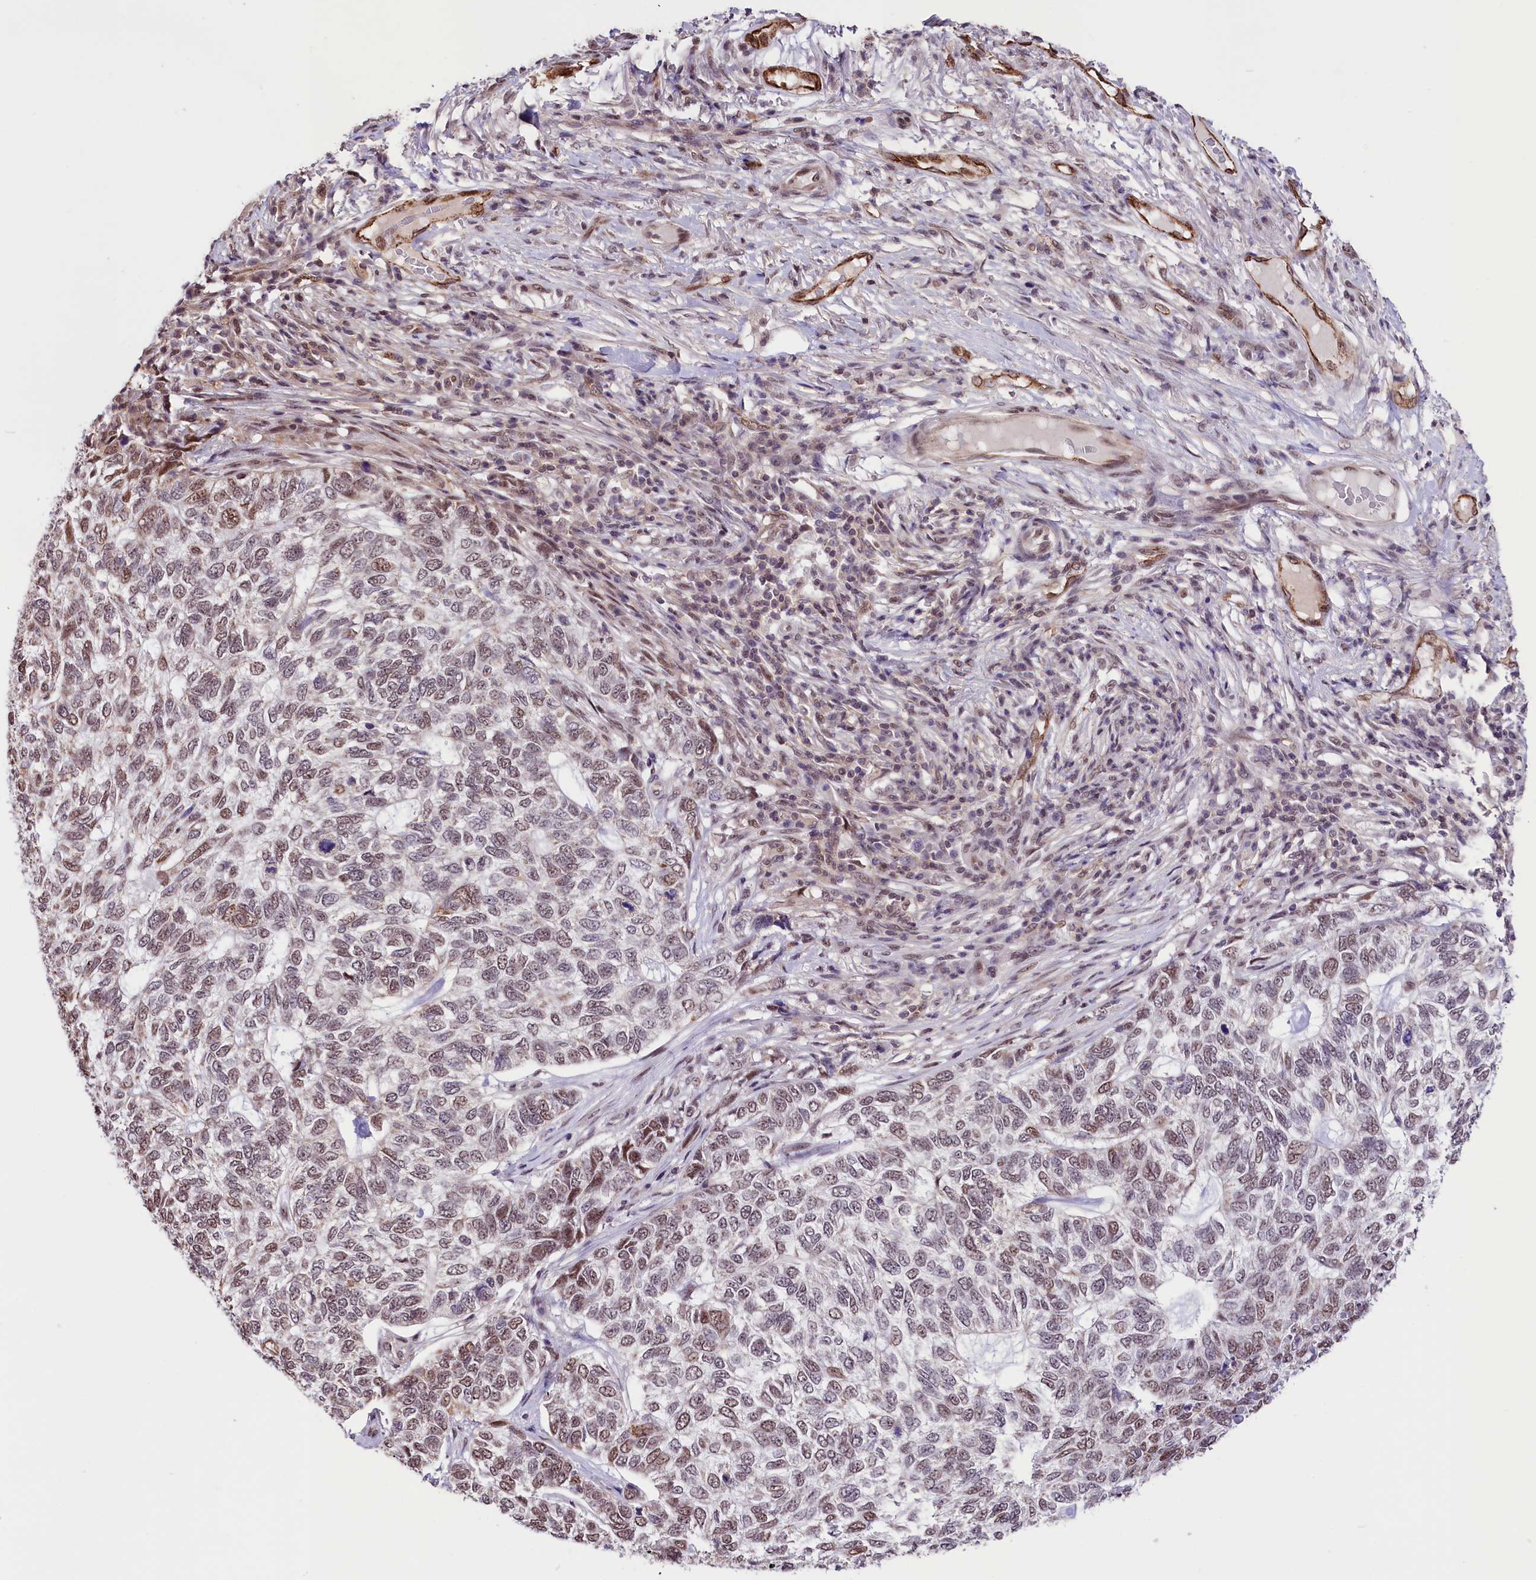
{"staining": {"intensity": "weak", "quantity": "25%-75%", "location": "nuclear"}, "tissue": "skin cancer", "cell_type": "Tumor cells", "image_type": "cancer", "snomed": [{"axis": "morphology", "description": "Basal cell carcinoma"}, {"axis": "topography", "description": "Skin"}], "caption": "Basal cell carcinoma (skin) stained with immunohistochemistry reveals weak nuclear expression in approximately 25%-75% of tumor cells.", "gene": "MRPL54", "patient": {"sex": "female", "age": 65}}